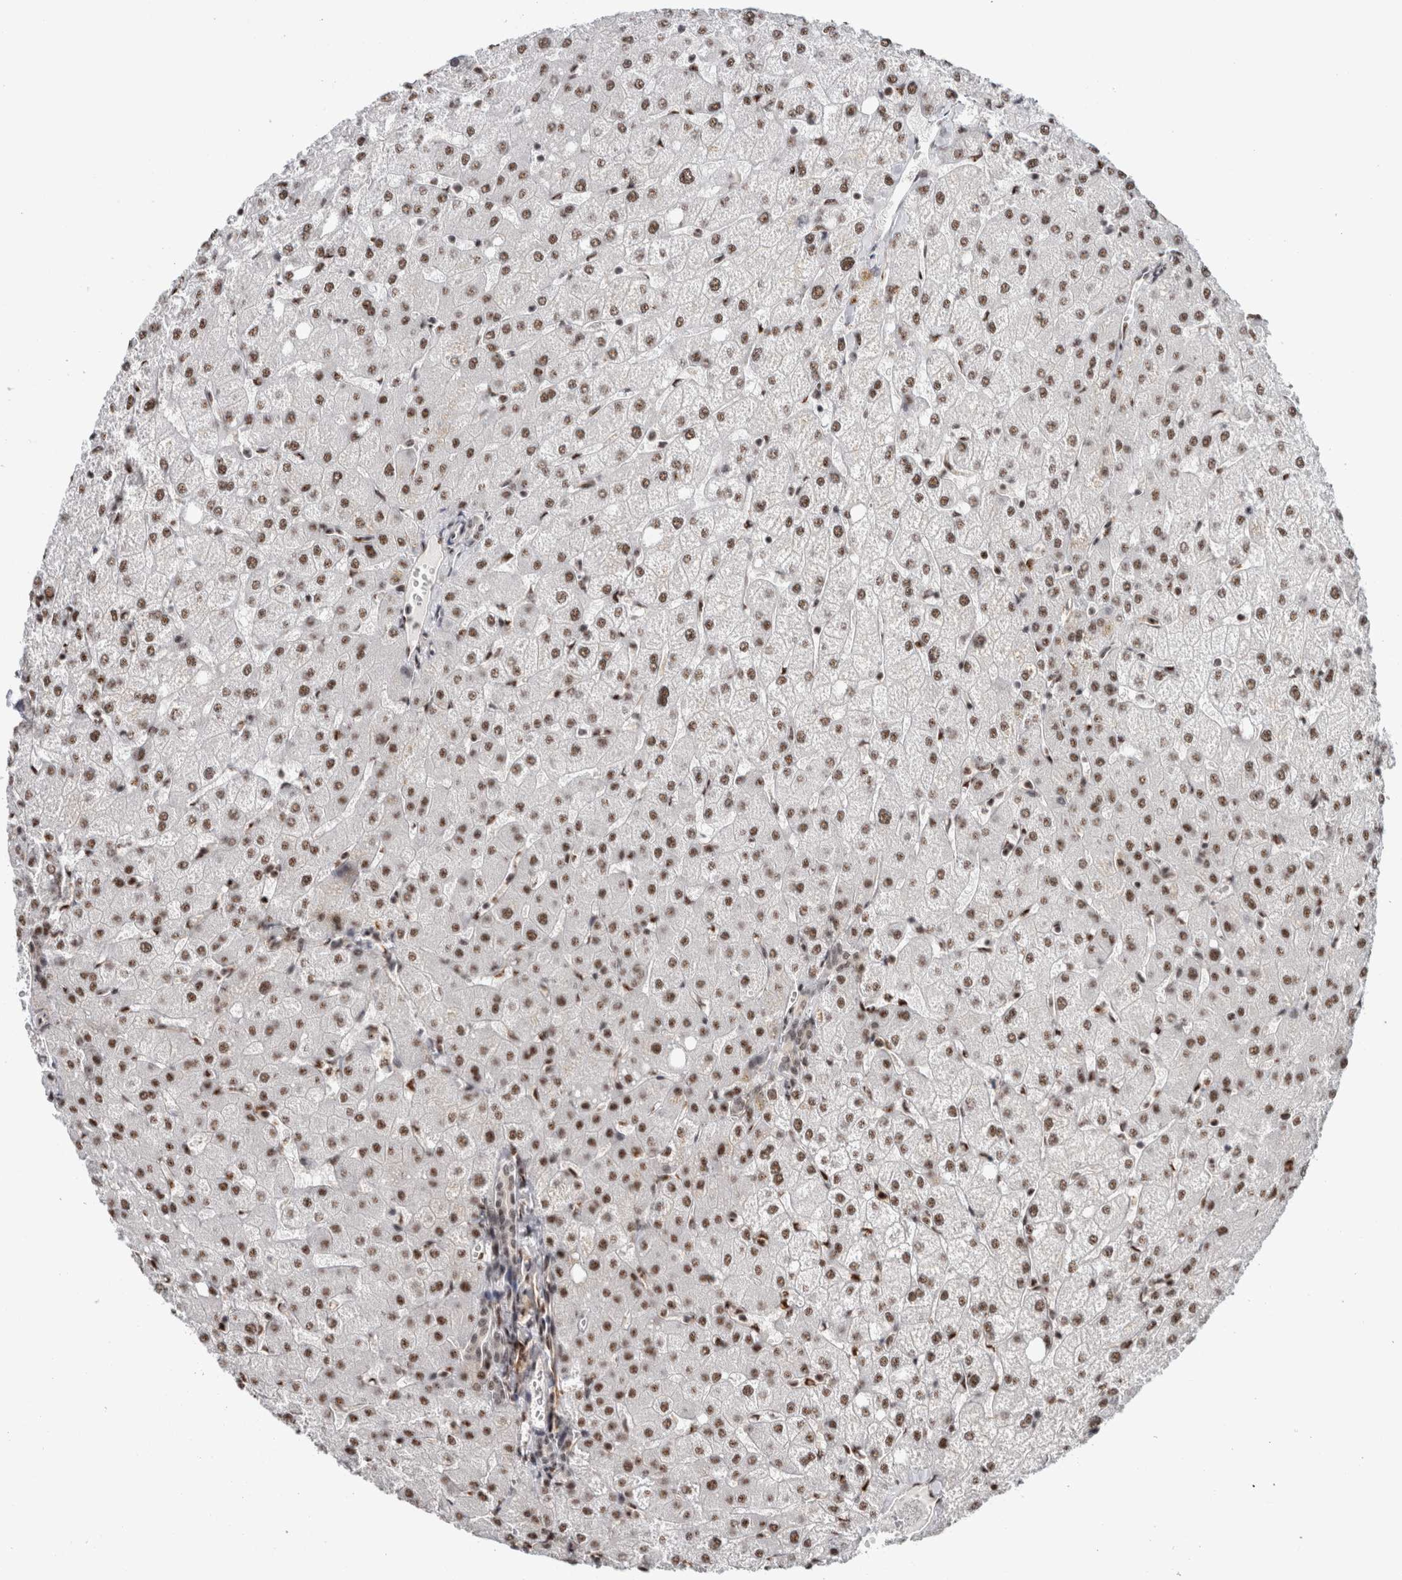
{"staining": {"intensity": "moderate", "quantity": ">75%", "location": "nuclear"}, "tissue": "liver", "cell_type": "Cholangiocytes", "image_type": "normal", "snomed": [{"axis": "morphology", "description": "Normal tissue, NOS"}, {"axis": "topography", "description": "Liver"}], "caption": "Cholangiocytes show moderate nuclear staining in about >75% of cells in normal liver.", "gene": "MKNK1", "patient": {"sex": "female", "age": 54}}